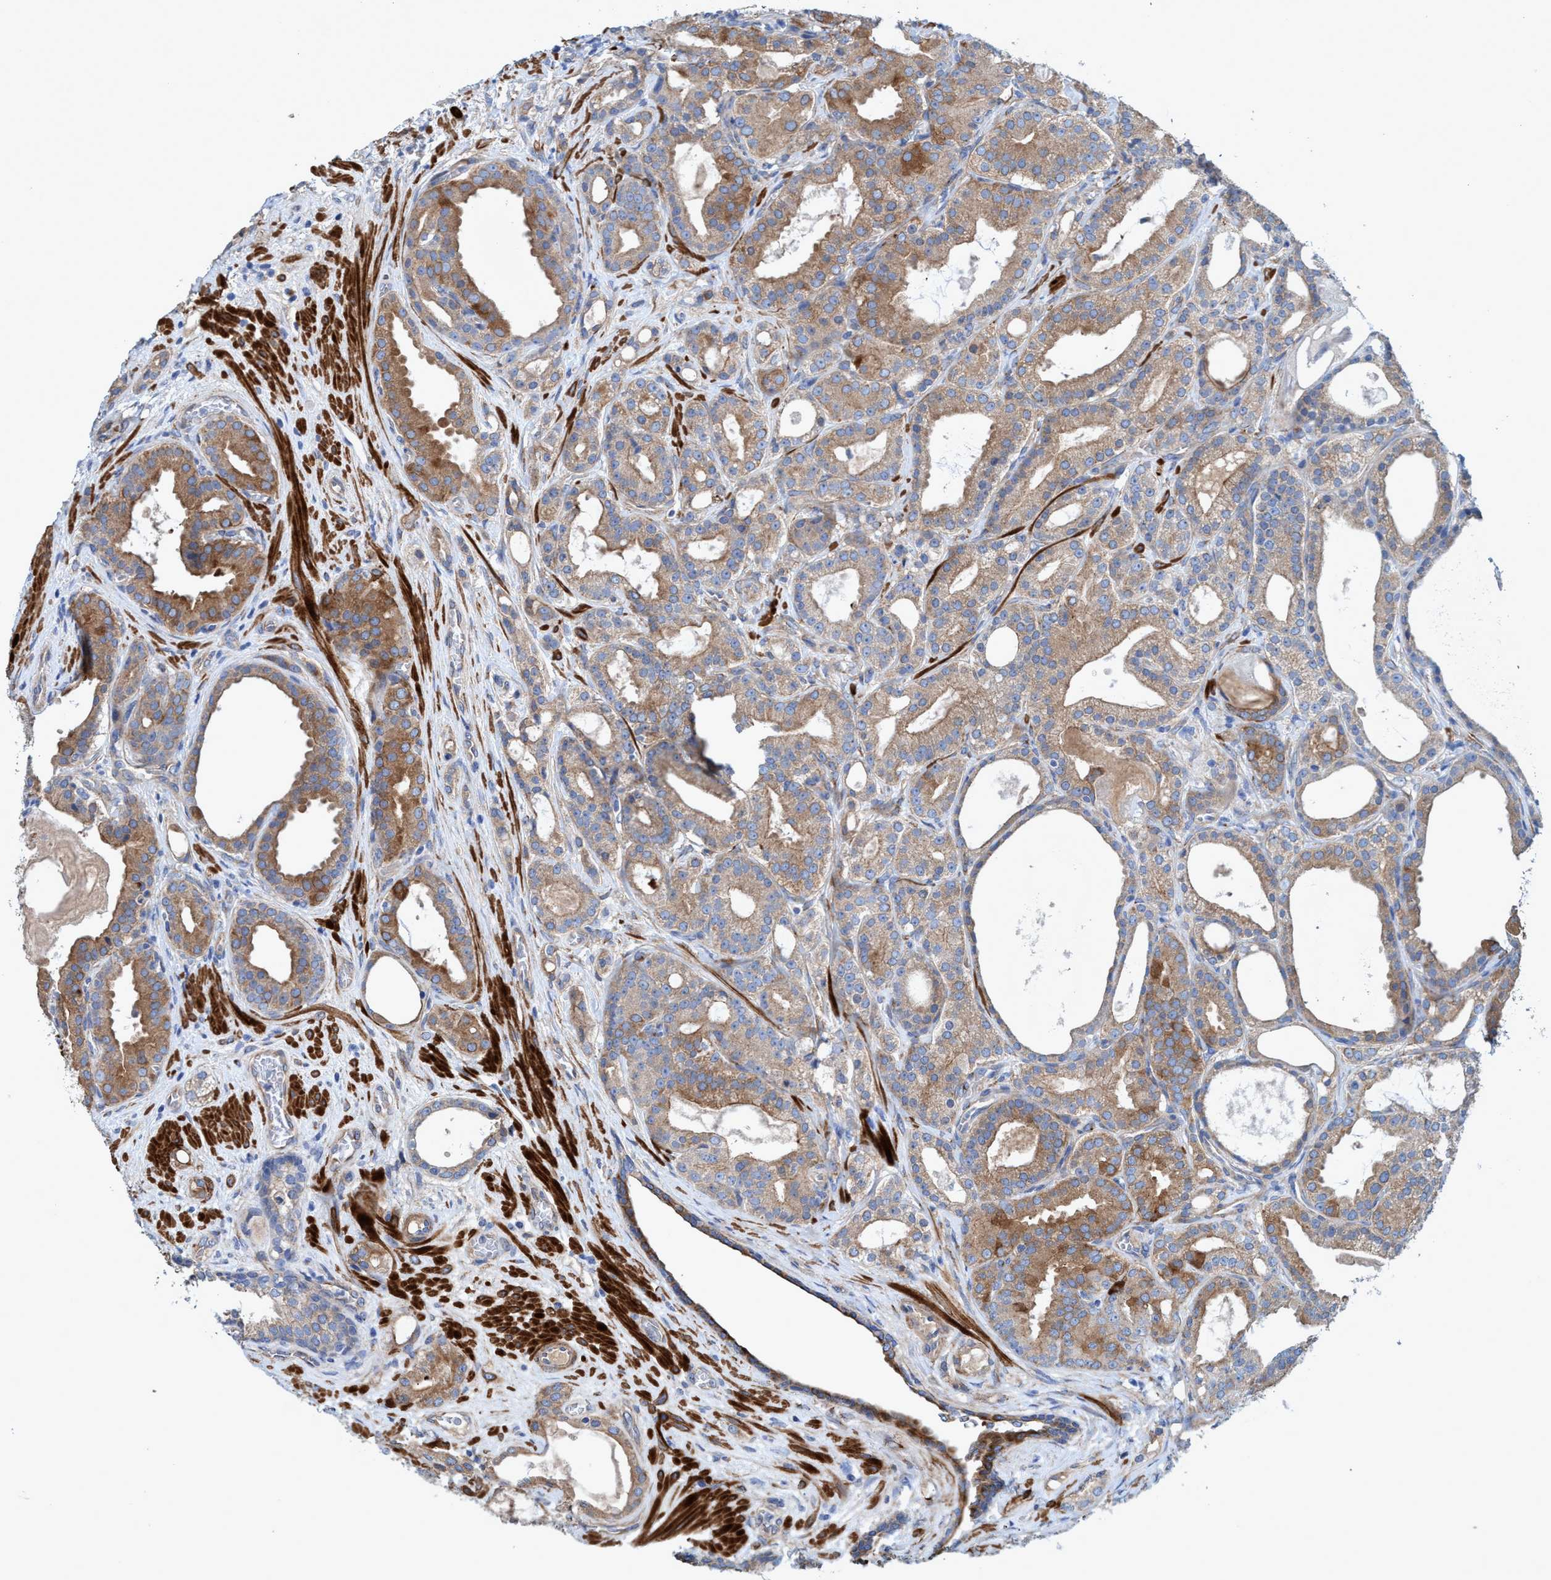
{"staining": {"intensity": "moderate", "quantity": ">75%", "location": "cytoplasmic/membranous"}, "tissue": "prostate cancer", "cell_type": "Tumor cells", "image_type": "cancer", "snomed": [{"axis": "morphology", "description": "Adenocarcinoma, High grade"}, {"axis": "topography", "description": "Prostate"}], "caption": "This histopathology image exhibits immunohistochemistry staining of prostate cancer, with medium moderate cytoplasmic/membranous staining in approximately >75% of tumor cells.", "gene": "GULP1", "patient": {"sex": "male", "age": 60}}